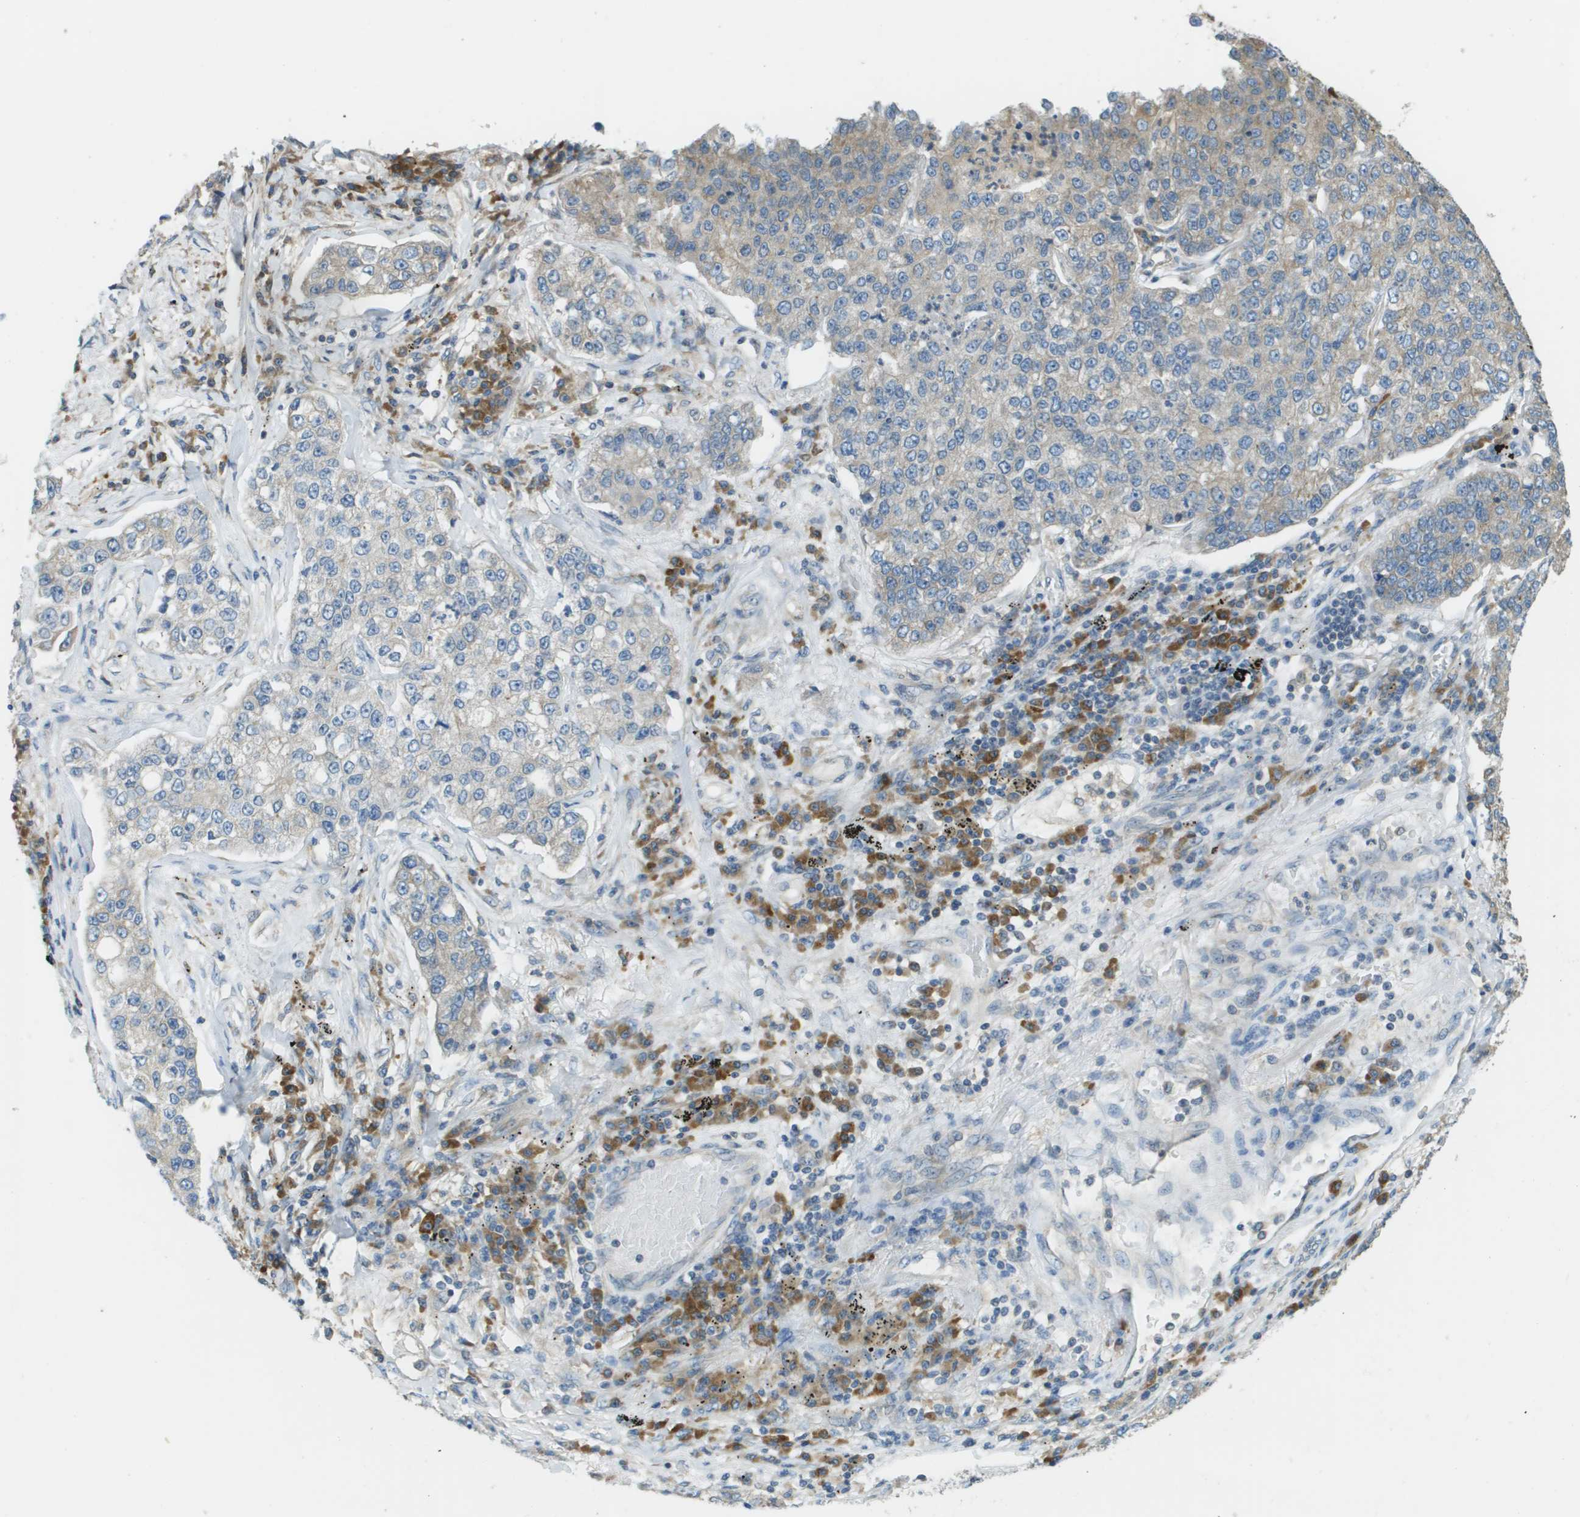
{"staining": {"intensity": "weak", "quantity": "<25%", "location": "cytoplasmic/membranous"}, "tissue": "lung cancer", "cell_type": "Tumor cells", "image_type": "cancer", "snomed": [{"axis": "morphology", "description": "Adenocarcinoma, NOS"}, {"axis": "topography", "description": "Lung"}], "caption": "Immunohistochemistry (IHC) photomicrograph of neoplastic tissue: lung cancer (adenocarcinoma) stained with DAB reveals no significant protein expression in tumor cells.", "gene": "DNAJB11", "patient": {"sex": "male", "age": 49}}